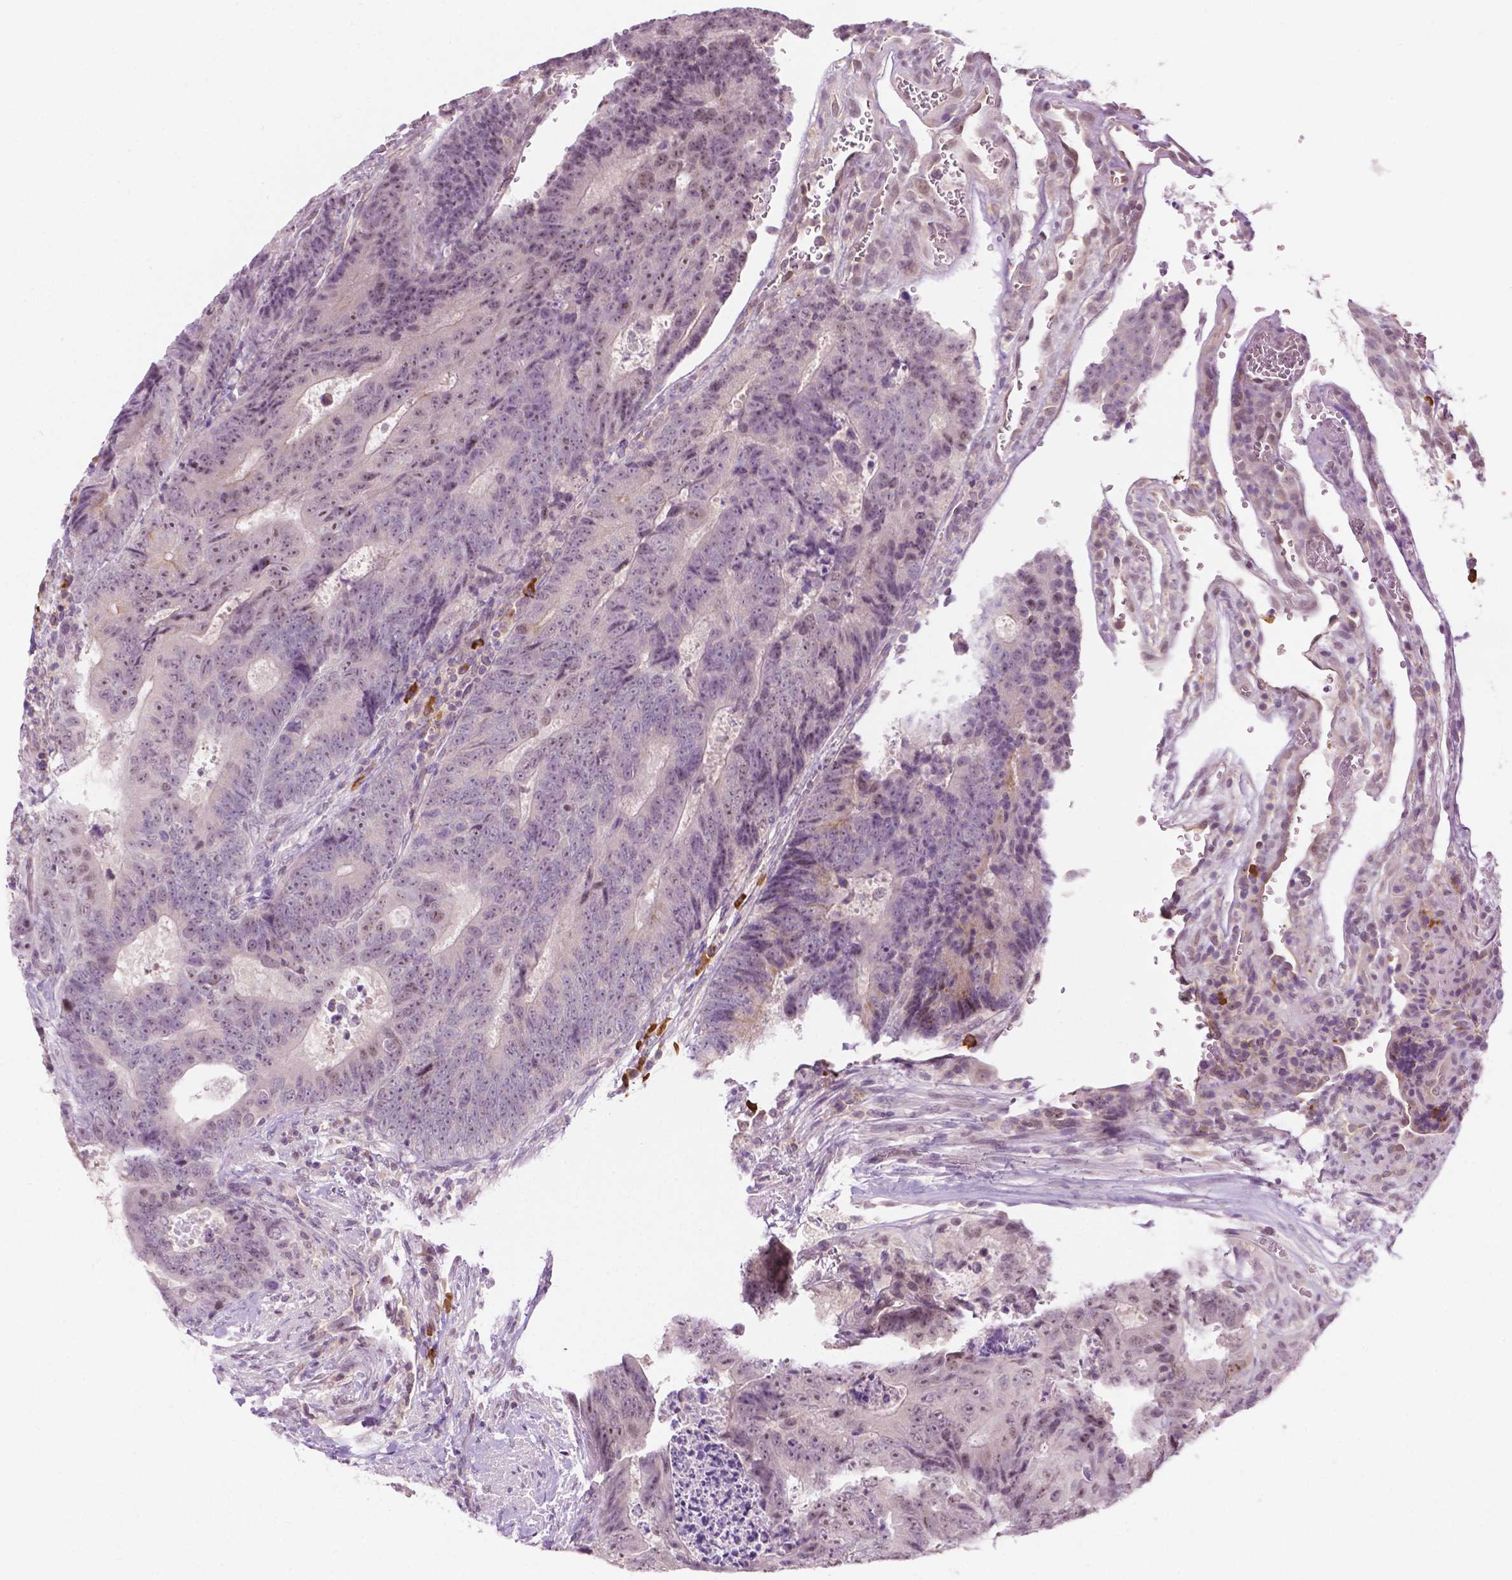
{"staining": {"intensity": "weak", "quantity": "25%-75%", "location": "nuclear"}, "tissue": "colorectal cancer", "cell_type": "Tumor cells", "image_type": "cancer", "snomed": [{"axis": "morphology", "description": "Adenocarcinoma, NOS"}, {"axis": "topography", "description": "Colon"}], "caption": "A brown stain labels weak nuclear expression of a protein in colorectal adenocarcinoma tumor cells. The staining is performed using DAB (3,3'-diaminobenzidine) brown chromogen to label protein expression. The nuclei are counter-stained blue using hematoxylin.", "gene": "DENND4A", "patient": {"sex": "female", "age": 48}}